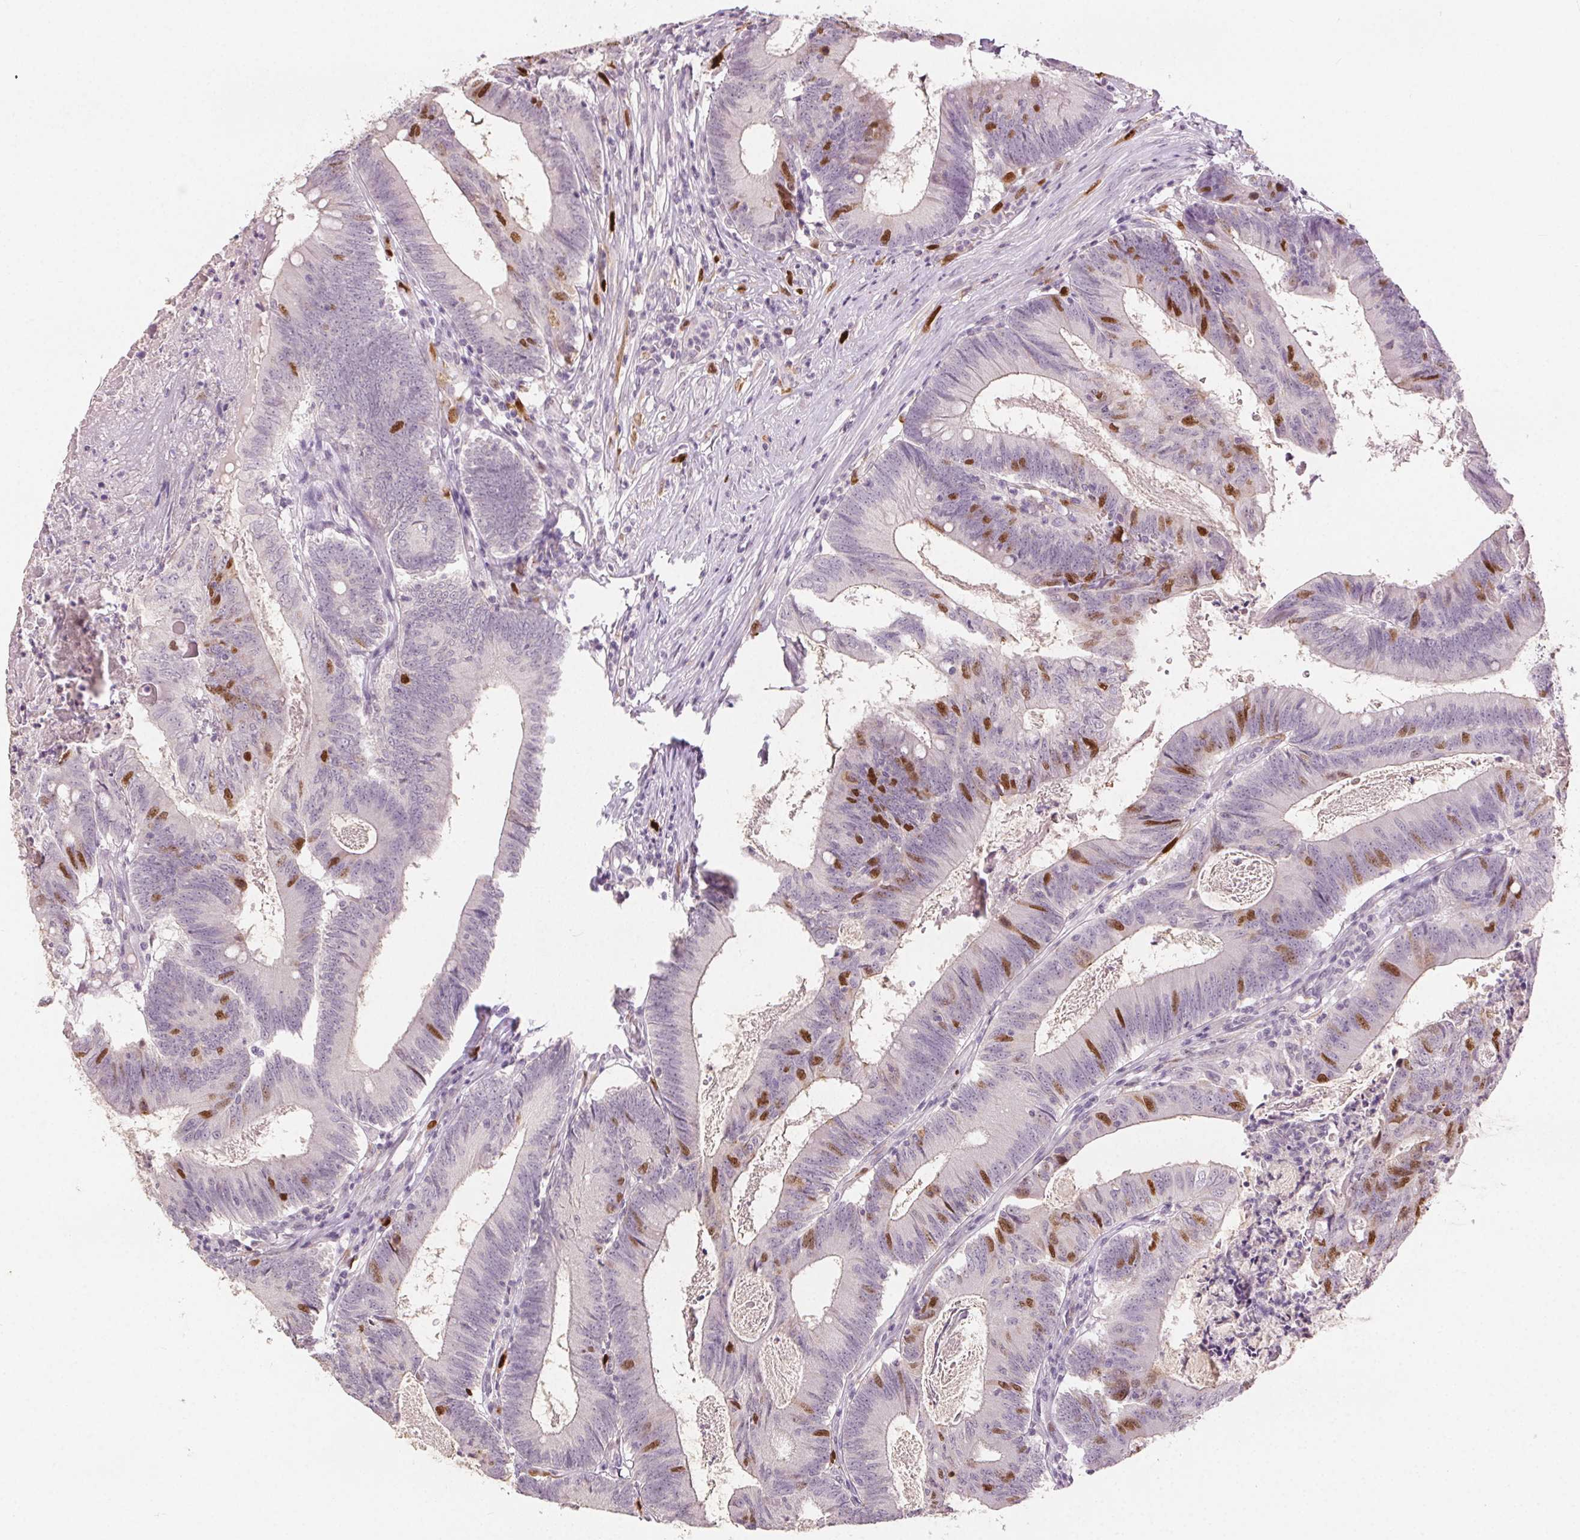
{"staining": {"intensity": "moderate", "quantity": "<25%", "location": "nuclear"}, "tissue": "colorectal cancer", "cell_type": "Tumor cells", "image_type": "cancer", "snomed": [{"axis": "morphology", "description": "Adenocarcinoma, NOS"}, {"axis": "topography", "description": "Colon"}], "caption": "Immunohistochemical staining of colorectal cancer displays low levels of moderate nuclear staining in approximately <25% of tumor cells. Nuclei are stained in blue.", "gene": "ANLN", "patient": {"sex": "female", "age": 70}}